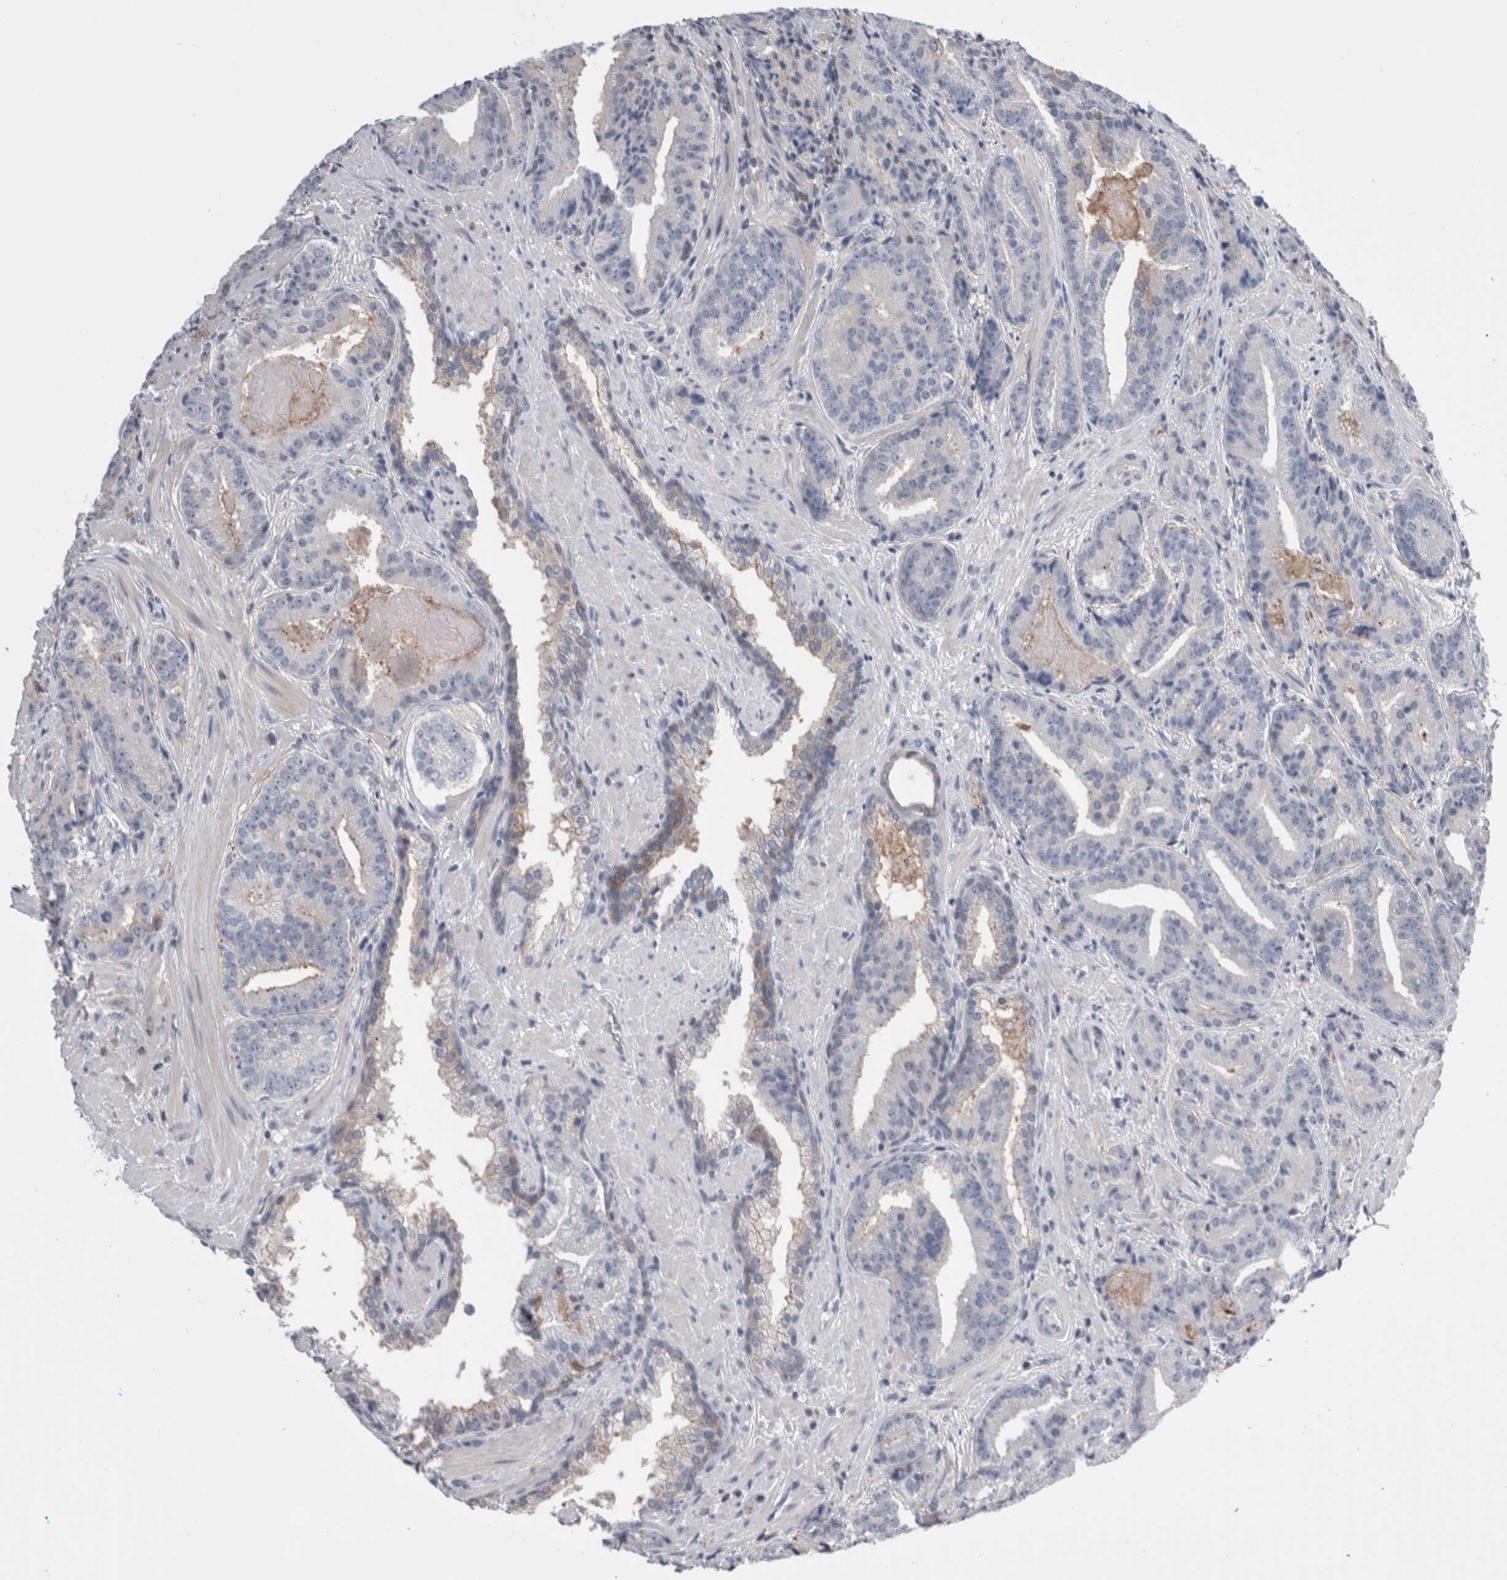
{"staining": {"intensity": "negative", "quantity": "none", "location": "none"}, "tissue": "prostate cancer", "cell_type": "Tumor cells", "image_type": "cancer", "snomed": [{"axis": "morphology", "description": "Adenocarcinoma, Low grade"}, {"axis": "topography", "description": "Prostate"}], "caption": "This is a image of IHC staining of prostate cancer (adenocarcinoma (low-grade)), which shows no staining in tumor cells.", "gene": "DCTN6", "patient": {"sex": "male", "age": 67}}